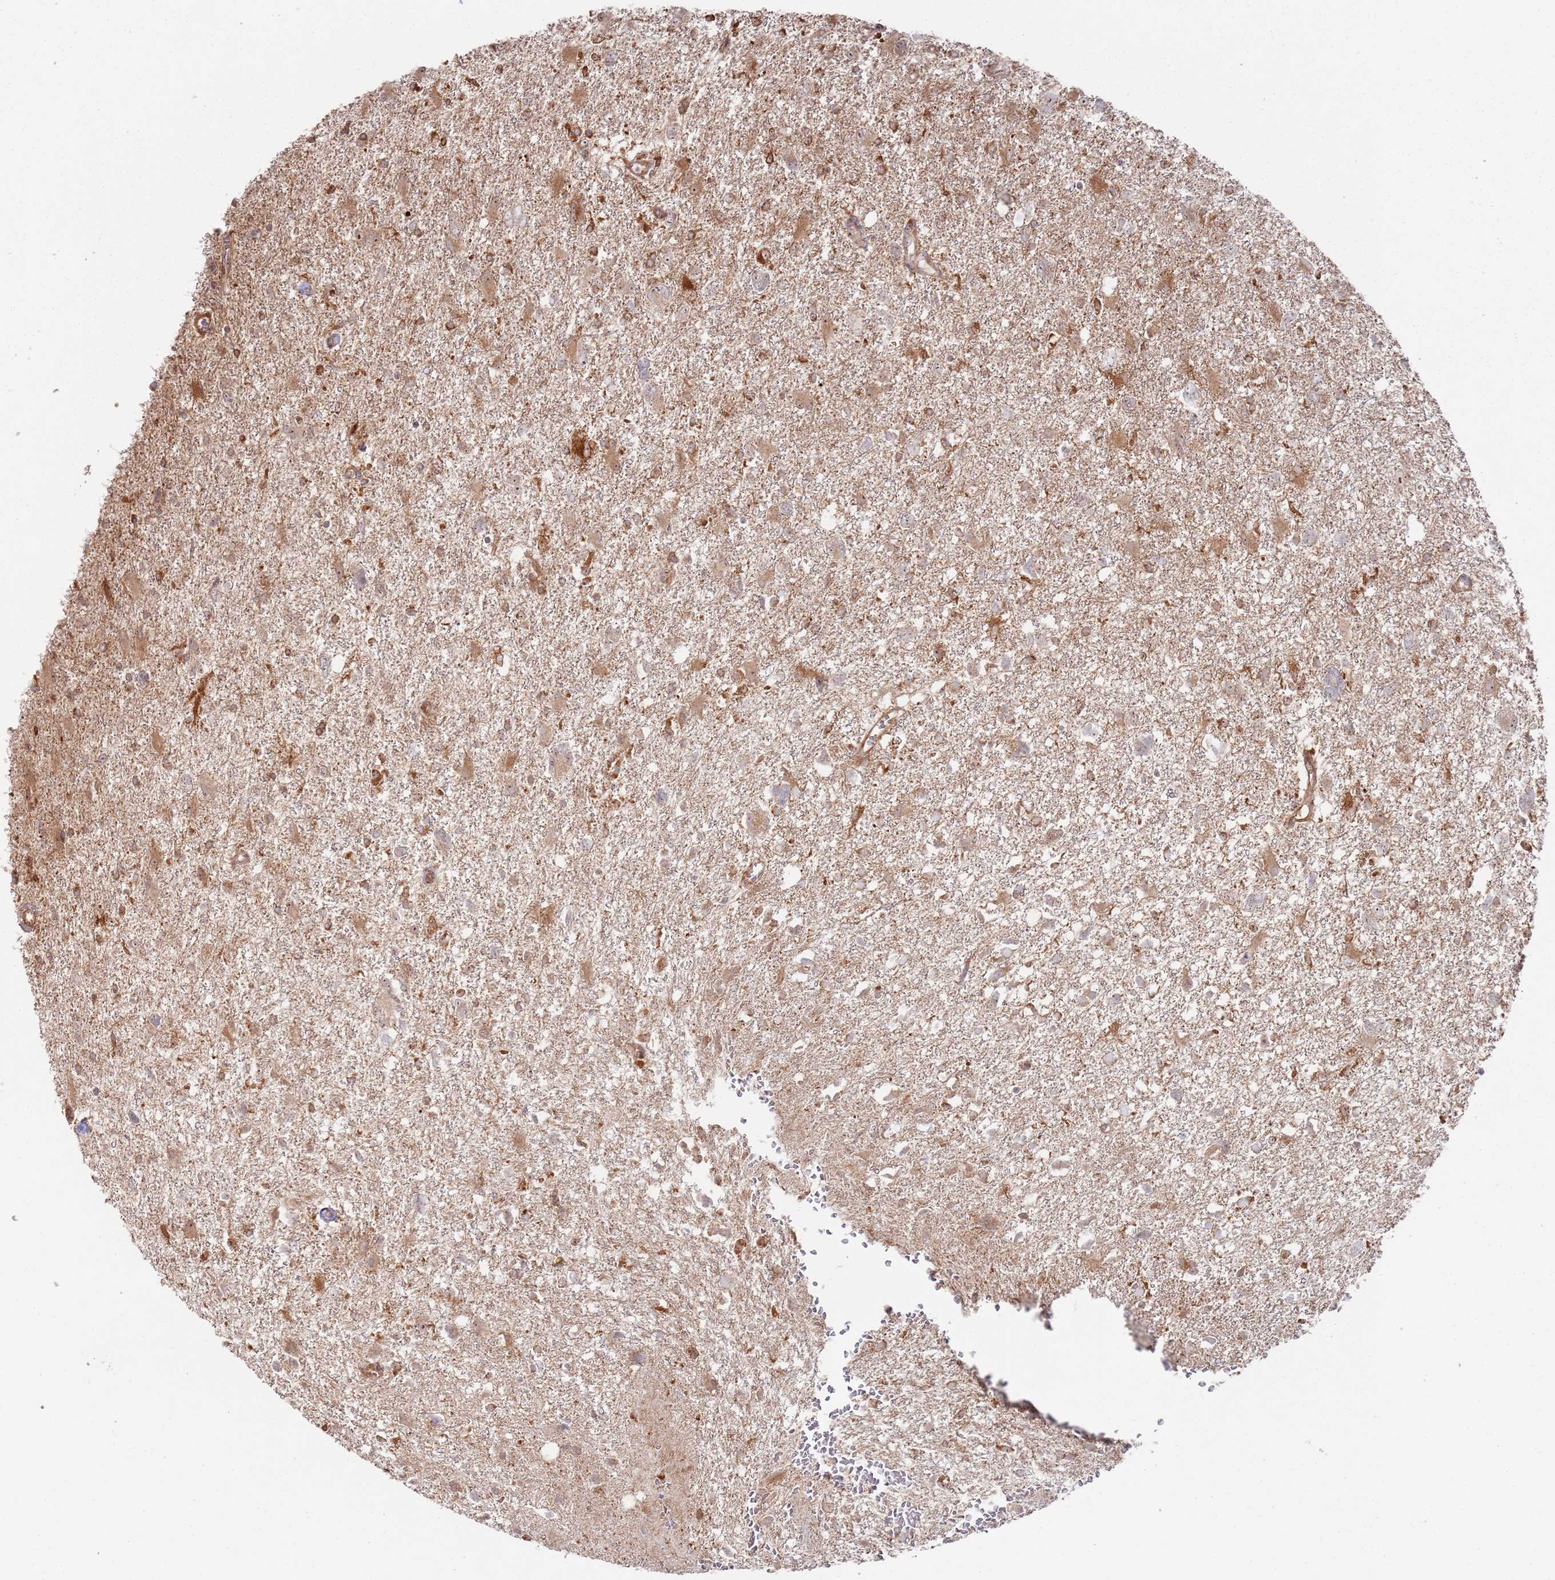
{"staining": {"intensity": "moderate", "quantity": "25%-75%", "location": "cytoplasmic/membranous"}, "tissue": "glioma", "cell_type": "Tumor cells", "image_type": "cancer", "snomed": [{"axis": "morphology", "description": "Glioma, malignant, High grade"}, {"axis": "topography", "description": "Brain"}], "caption": "A brown stain shows moderate cytoplasmic/membranous staining of a protein in human malignant glioma (high-grade) tumor cells.", "gene": "PHF21A", "patient": {"sex": "male", "age": 61}}